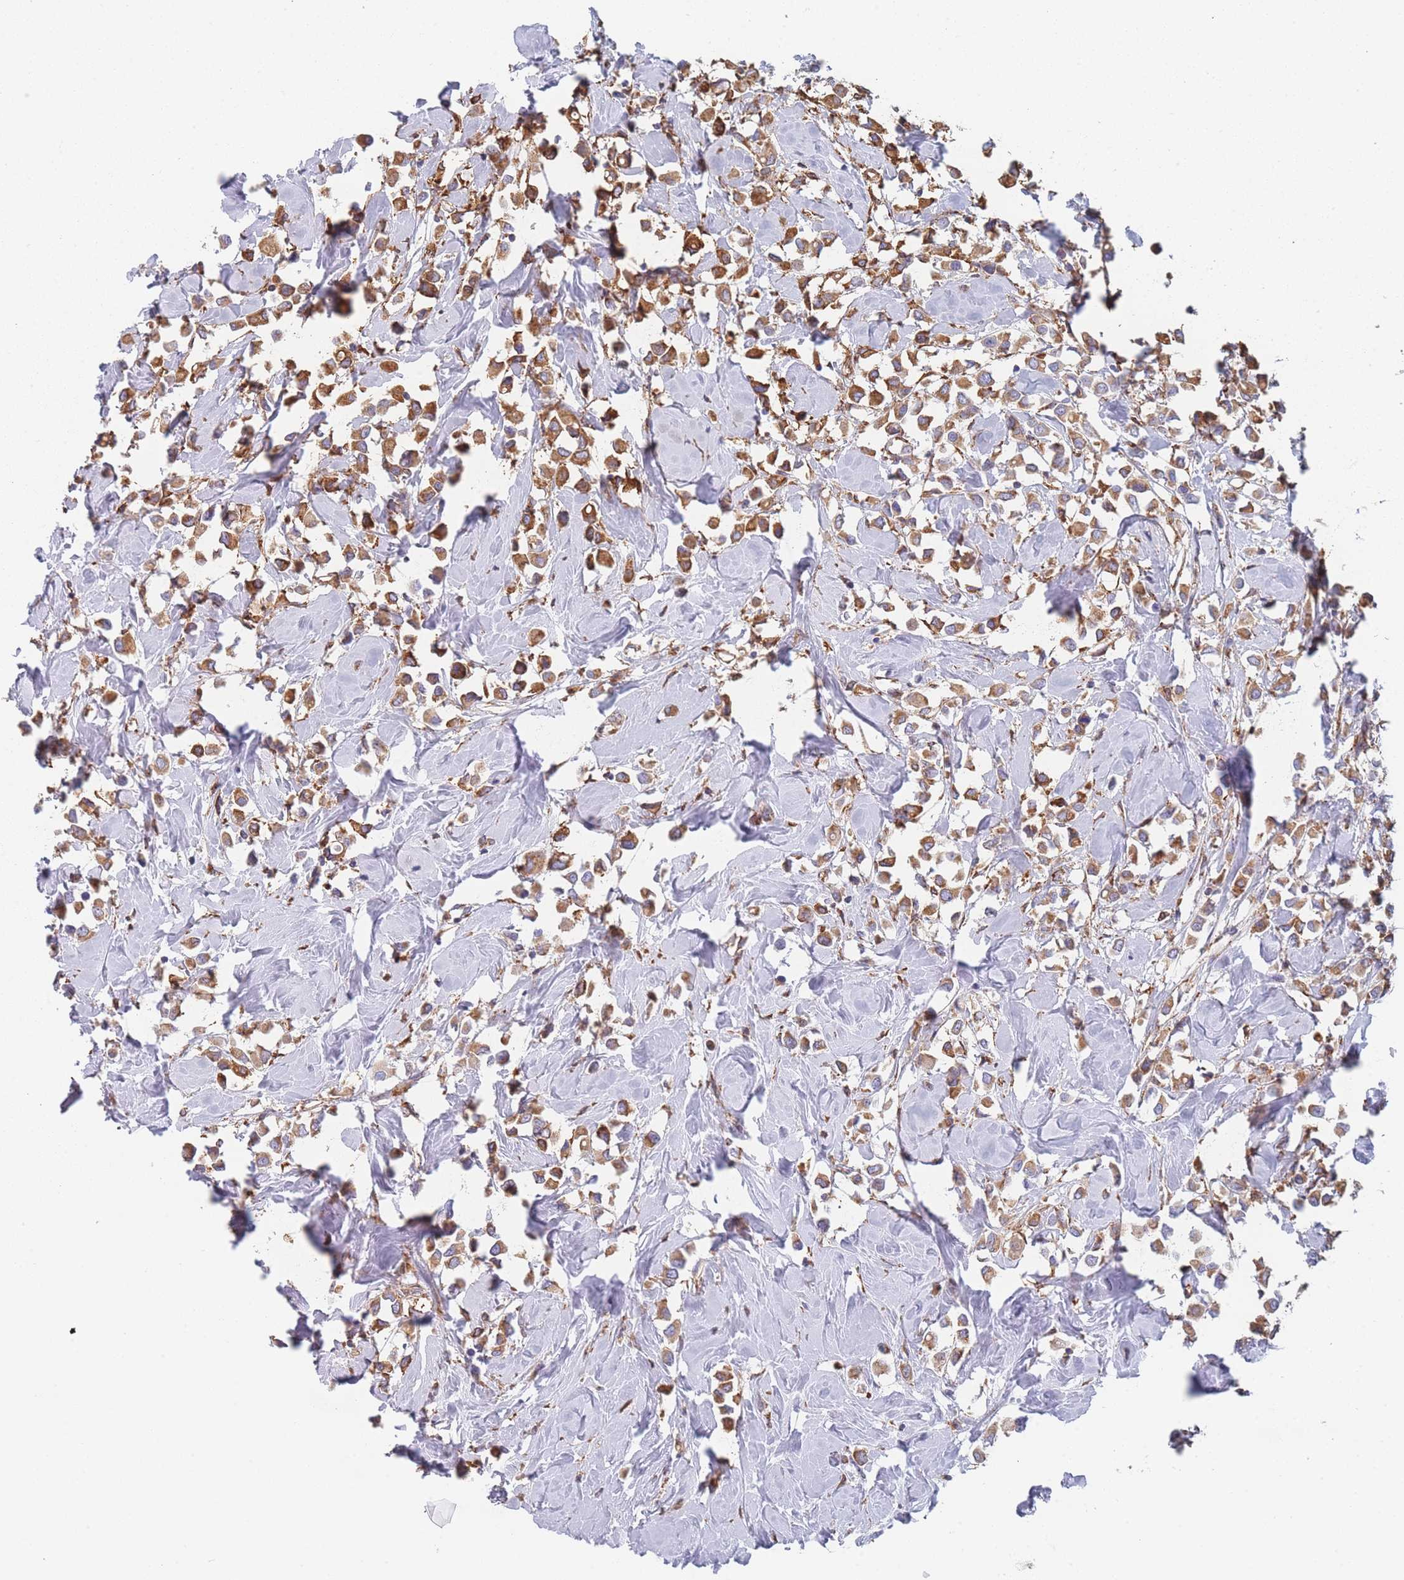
{"staining": {"intensity": "moderate", "quantity": ">75%", "location": "cytoplasmic/membranous"}, "tissue": "breast cancer", "cell_type": "Tumor cells", "image_type": "cancer", "snomed": [{"axis": "morphology", "description": "Duct carcinoma"}, {"axis": "topography", "description": "Breast"}], "caption": "Approximately >75% of tumor cells in breast invasive ductal carcinoma display moderate cytoplasmic/membranous protein positivity as visualized by brown immunohistochemical staining.", "gene": "OR7C2", "patient": {"sex": "female", "age": 61}}